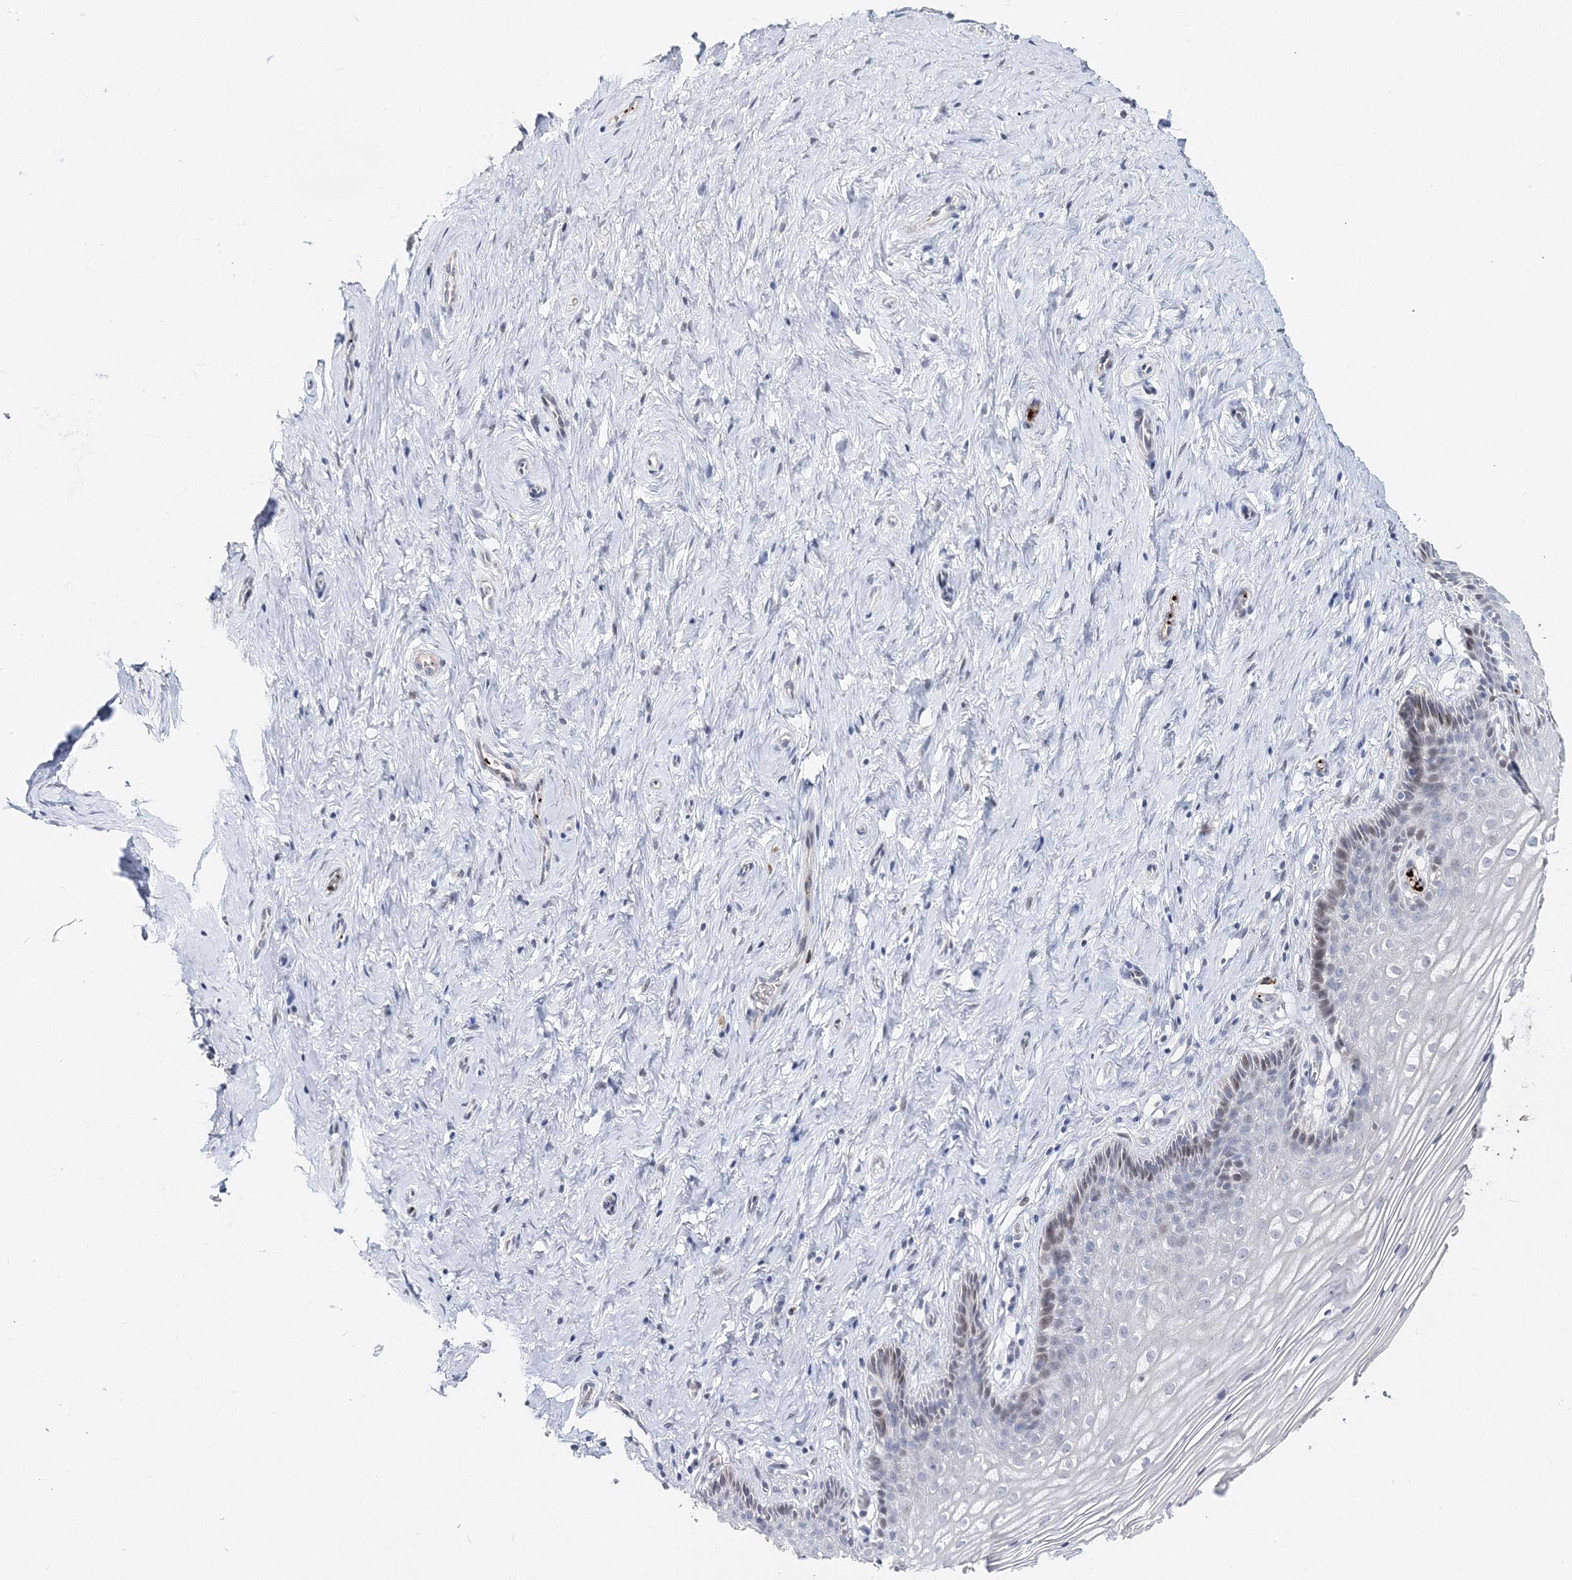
{"staining": {"intensity": "negative", "quantity": "none", "location": "none"}, "tissue": "cervix", "cell_type": "Glandular cells", "image_type": "normal", "snomed": [{"axis": "morphology", "description": "Normal tissue, NOS"}, {"axis": "topography", "description": "Cervix"}], "caption": "Image shows no protein staining in glandular cells of normal cervix. The staining is performed using DAB (3,3'-diaminobenzidine) brown chromogen with nuclei counter-stained in using hematoxylin.", "gene": "MYOZ2", "patient": {"sex": "female", "age": 33}}